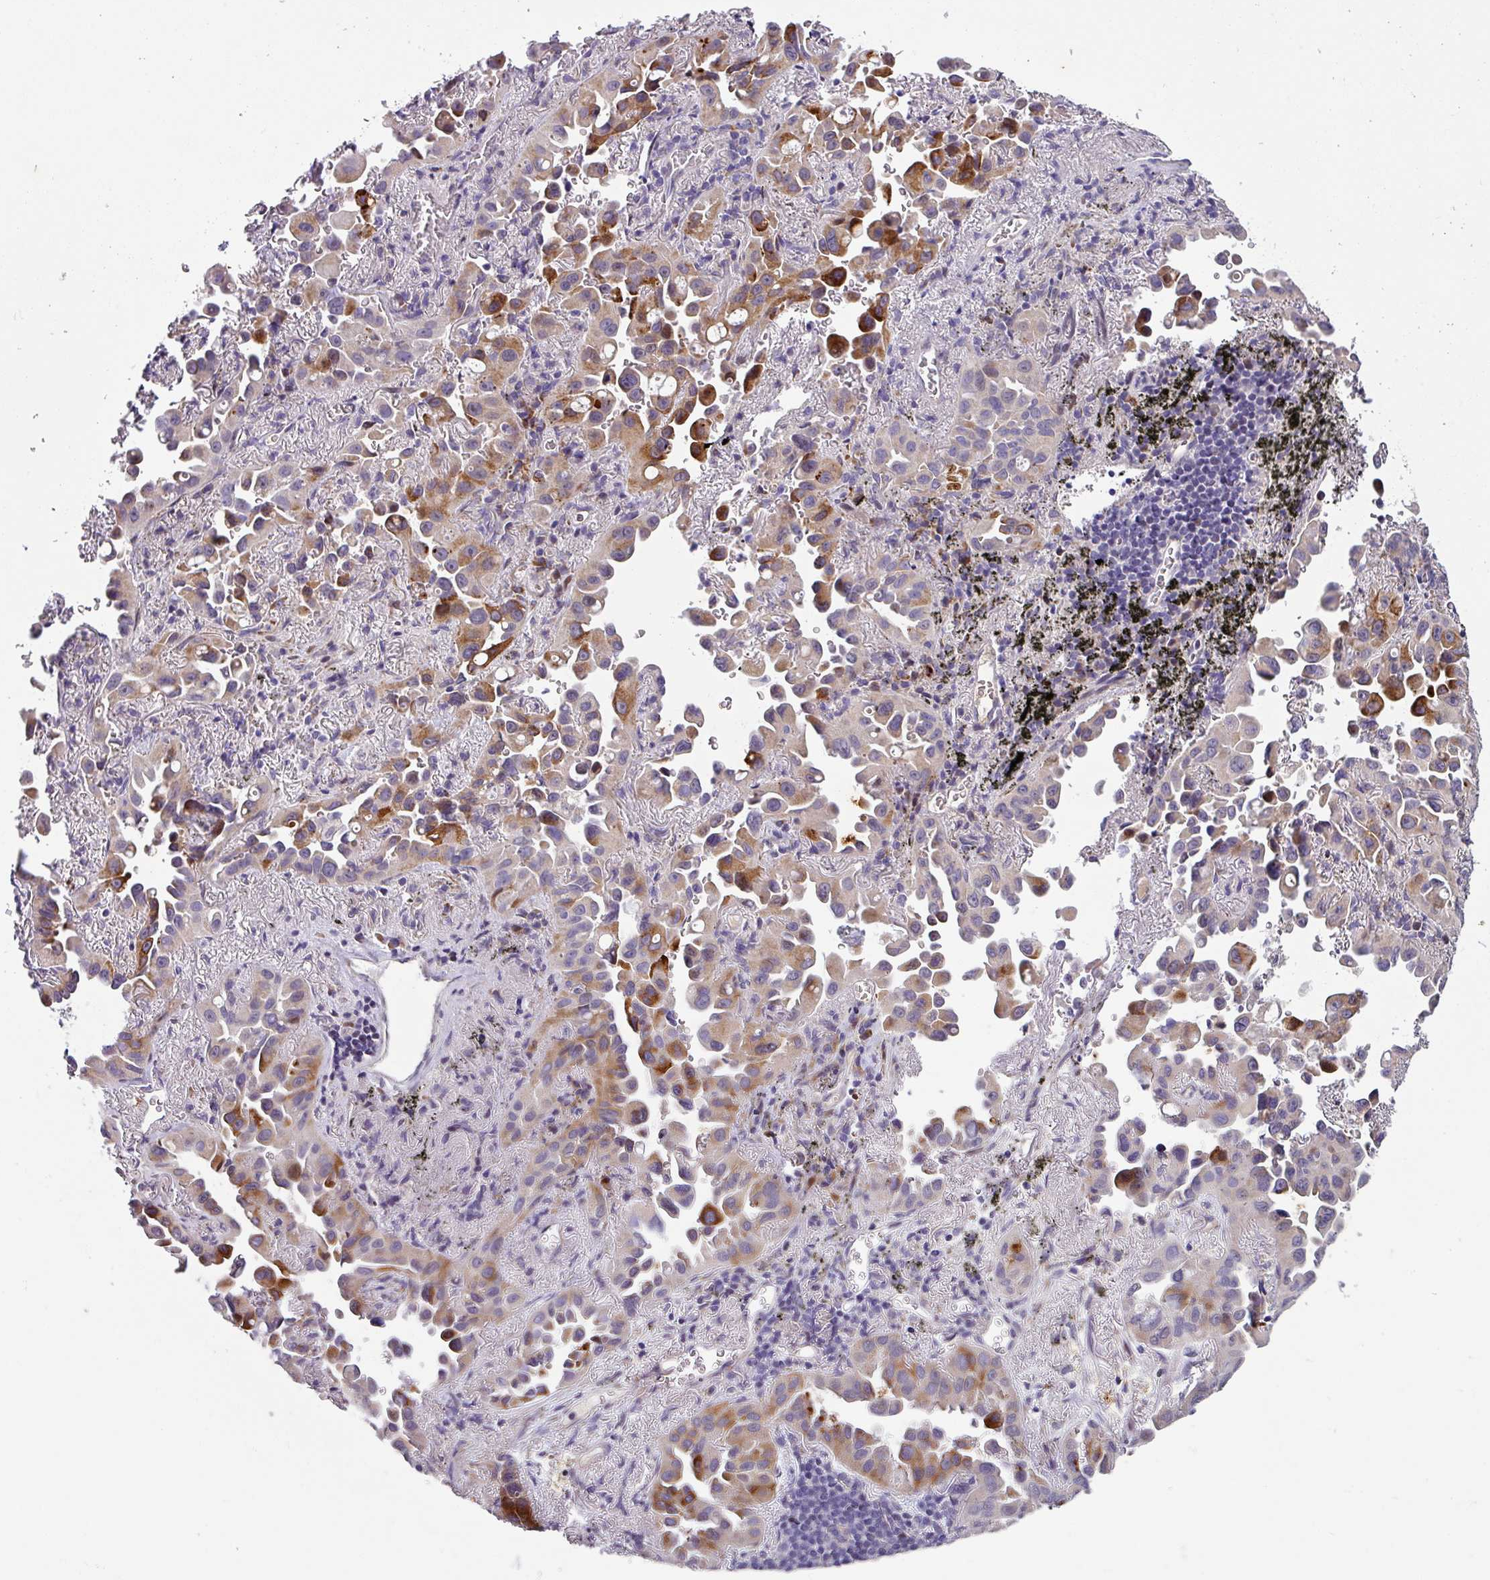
{"staining": {"intensity": "strong", "quantity": "25%-75%", "location": "cytoplasmic/membranous"}, "tissue": "lung cancer", "cell_type": "Tumor cells", "image_type": "cancer", "snomed": [{"axis": "morphology", "description": "Adenocarcinoma, NOS"}, {"axis": "topography", "description": "Lung"}], "caption": "Immunohistochemical staining of lung cancer displays strong cytoplasmic/membranous protein expression in about 25%-75% of tumor cells.", "gene": "KLHL3", "patient": {"sex": "male", "age": 68}}